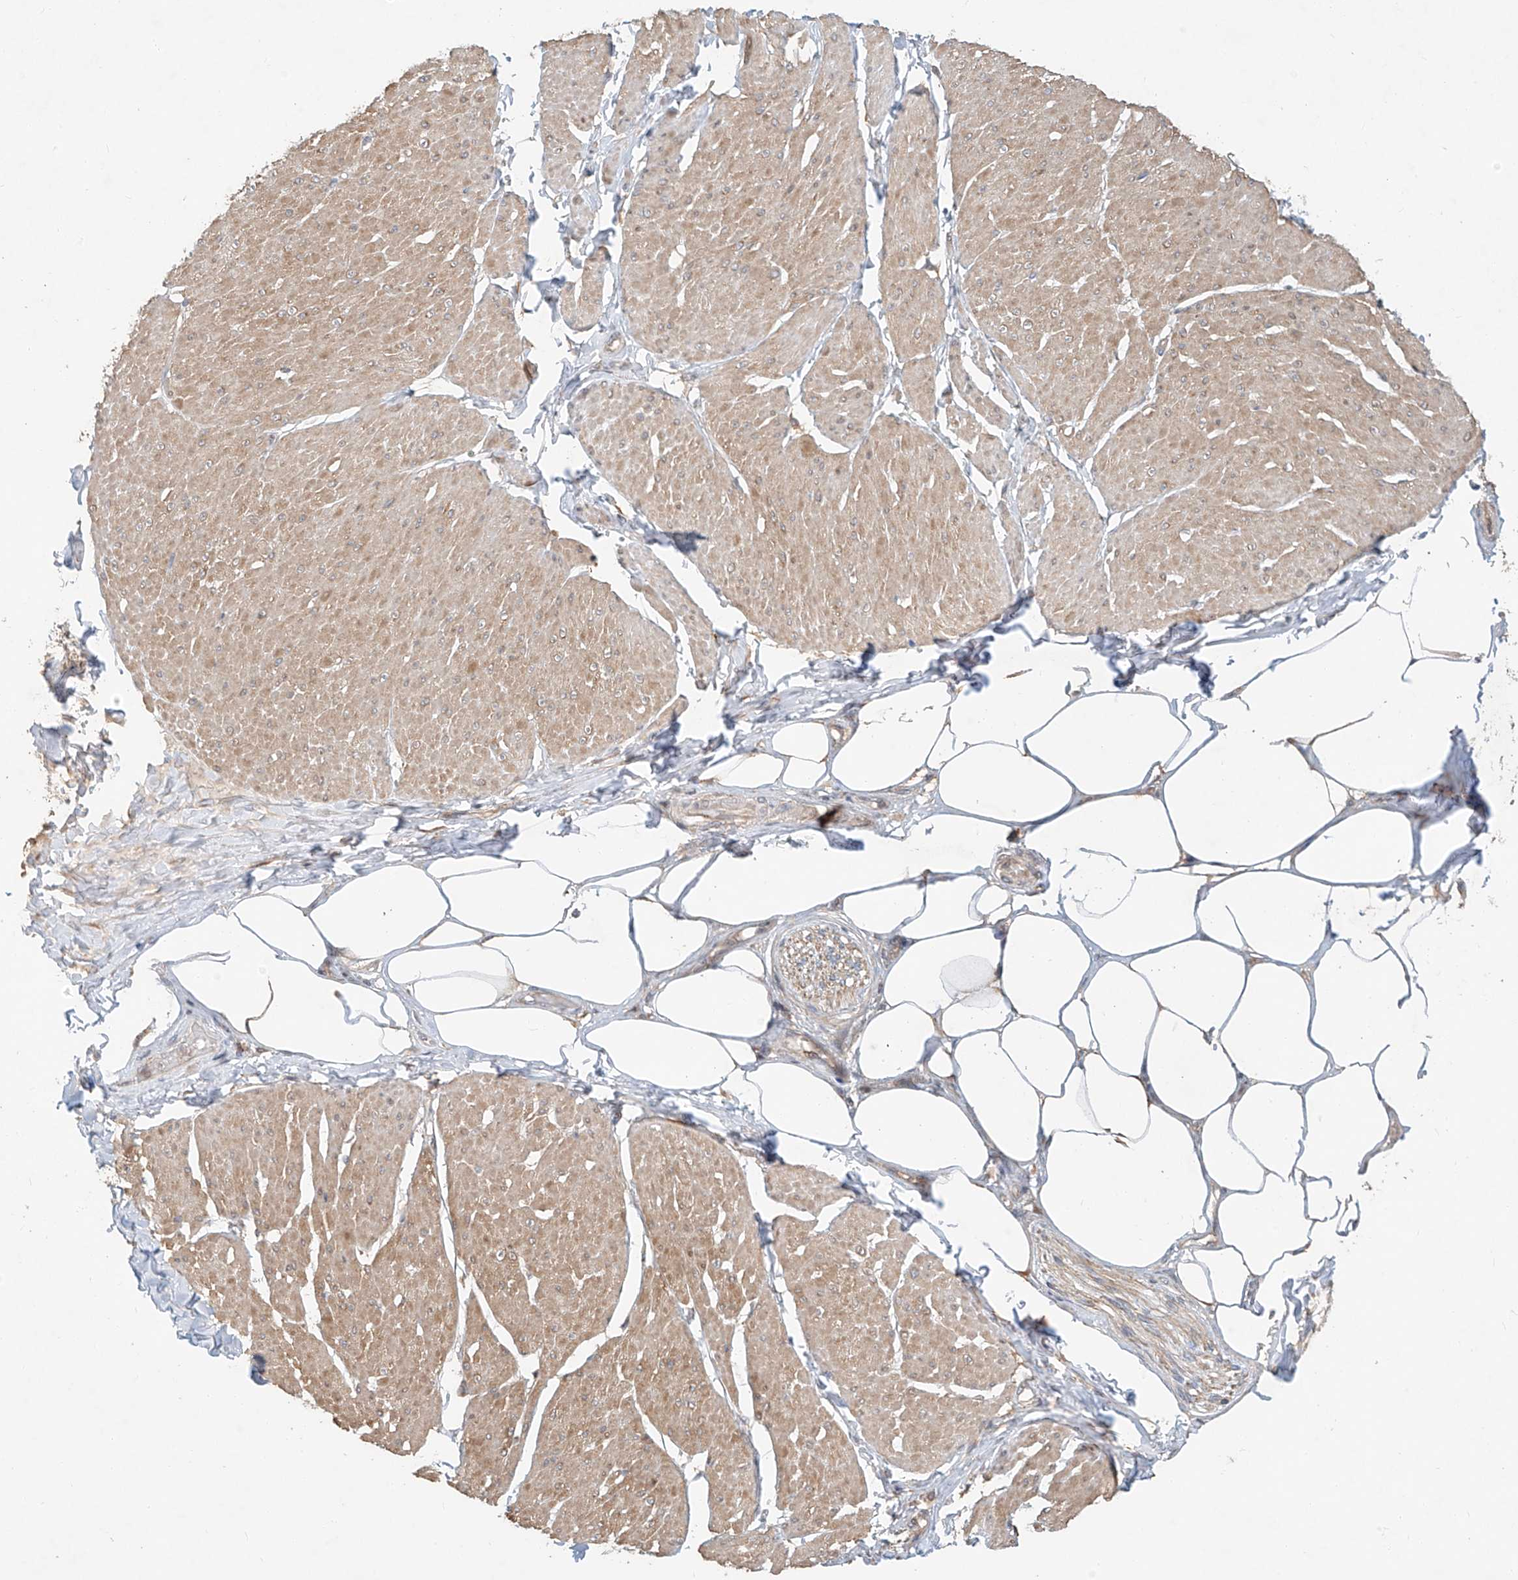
{"staining": {"intensity": "weak", "quantity": "25%-75%", "location": "cytoplasmic/membranous"}, "tissue": "smooth muscle", "cell_type": "Smooth muscle cells", "image_type": "normal", "snomed": [{"axis": "morphology", "description": "Urothelial carcinoma, High grade"}, {"axis": "topography", "description": "Urinary bladder"}], "caption": "Smooth muscle stained with immunohistochemistry reveals weak cytoplasmic/membranous expression in about 25%-75% of smooth muscle cells. The staining was performed using DAB to visualize the protein expression in brown, while the nuclei were stained in blue with hematoxylin (Magnification: 20x).", "gene": "TMEM61", "patient": {"sex": "male", "age": 46}}